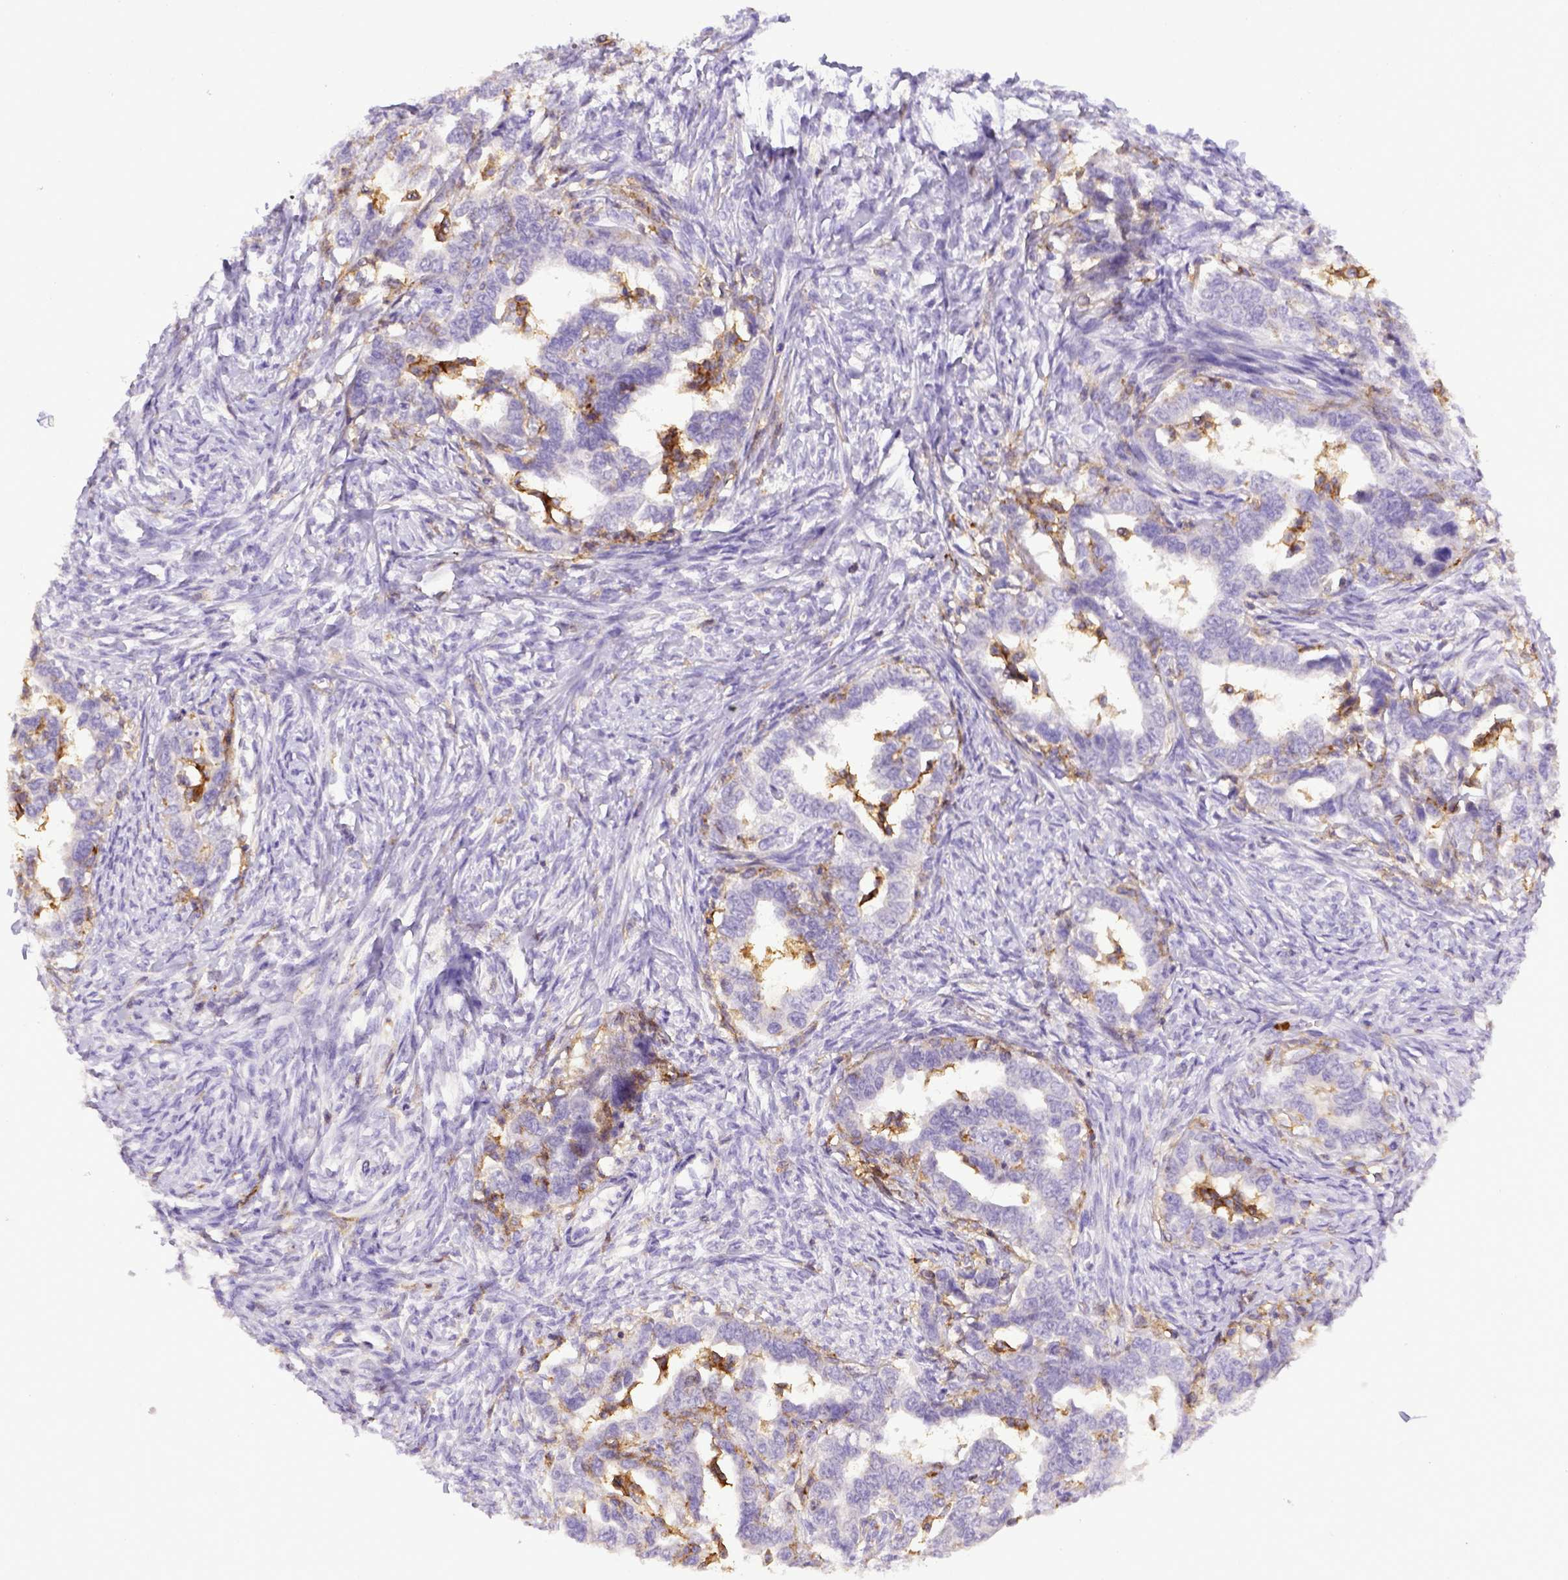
{"staining": {"intensity": "negative", "quantity": "none", "location": "none"}, "tissue": "ovarian cancer", "cell_type": "Tumor cells", "image_type": "cancer", "snomed": [{"axis": "morphology", "description": "Cystadenocarcinoma, serous, NOS"}, {"axis": "topography", "description": "Ovary"}], "caption": "Tumor cells show no significant staining in ovarian cancer (serous cystadenocarcinoma).", "gene": "ITGAM", "patient": {"sex": "female", "age": 69}}